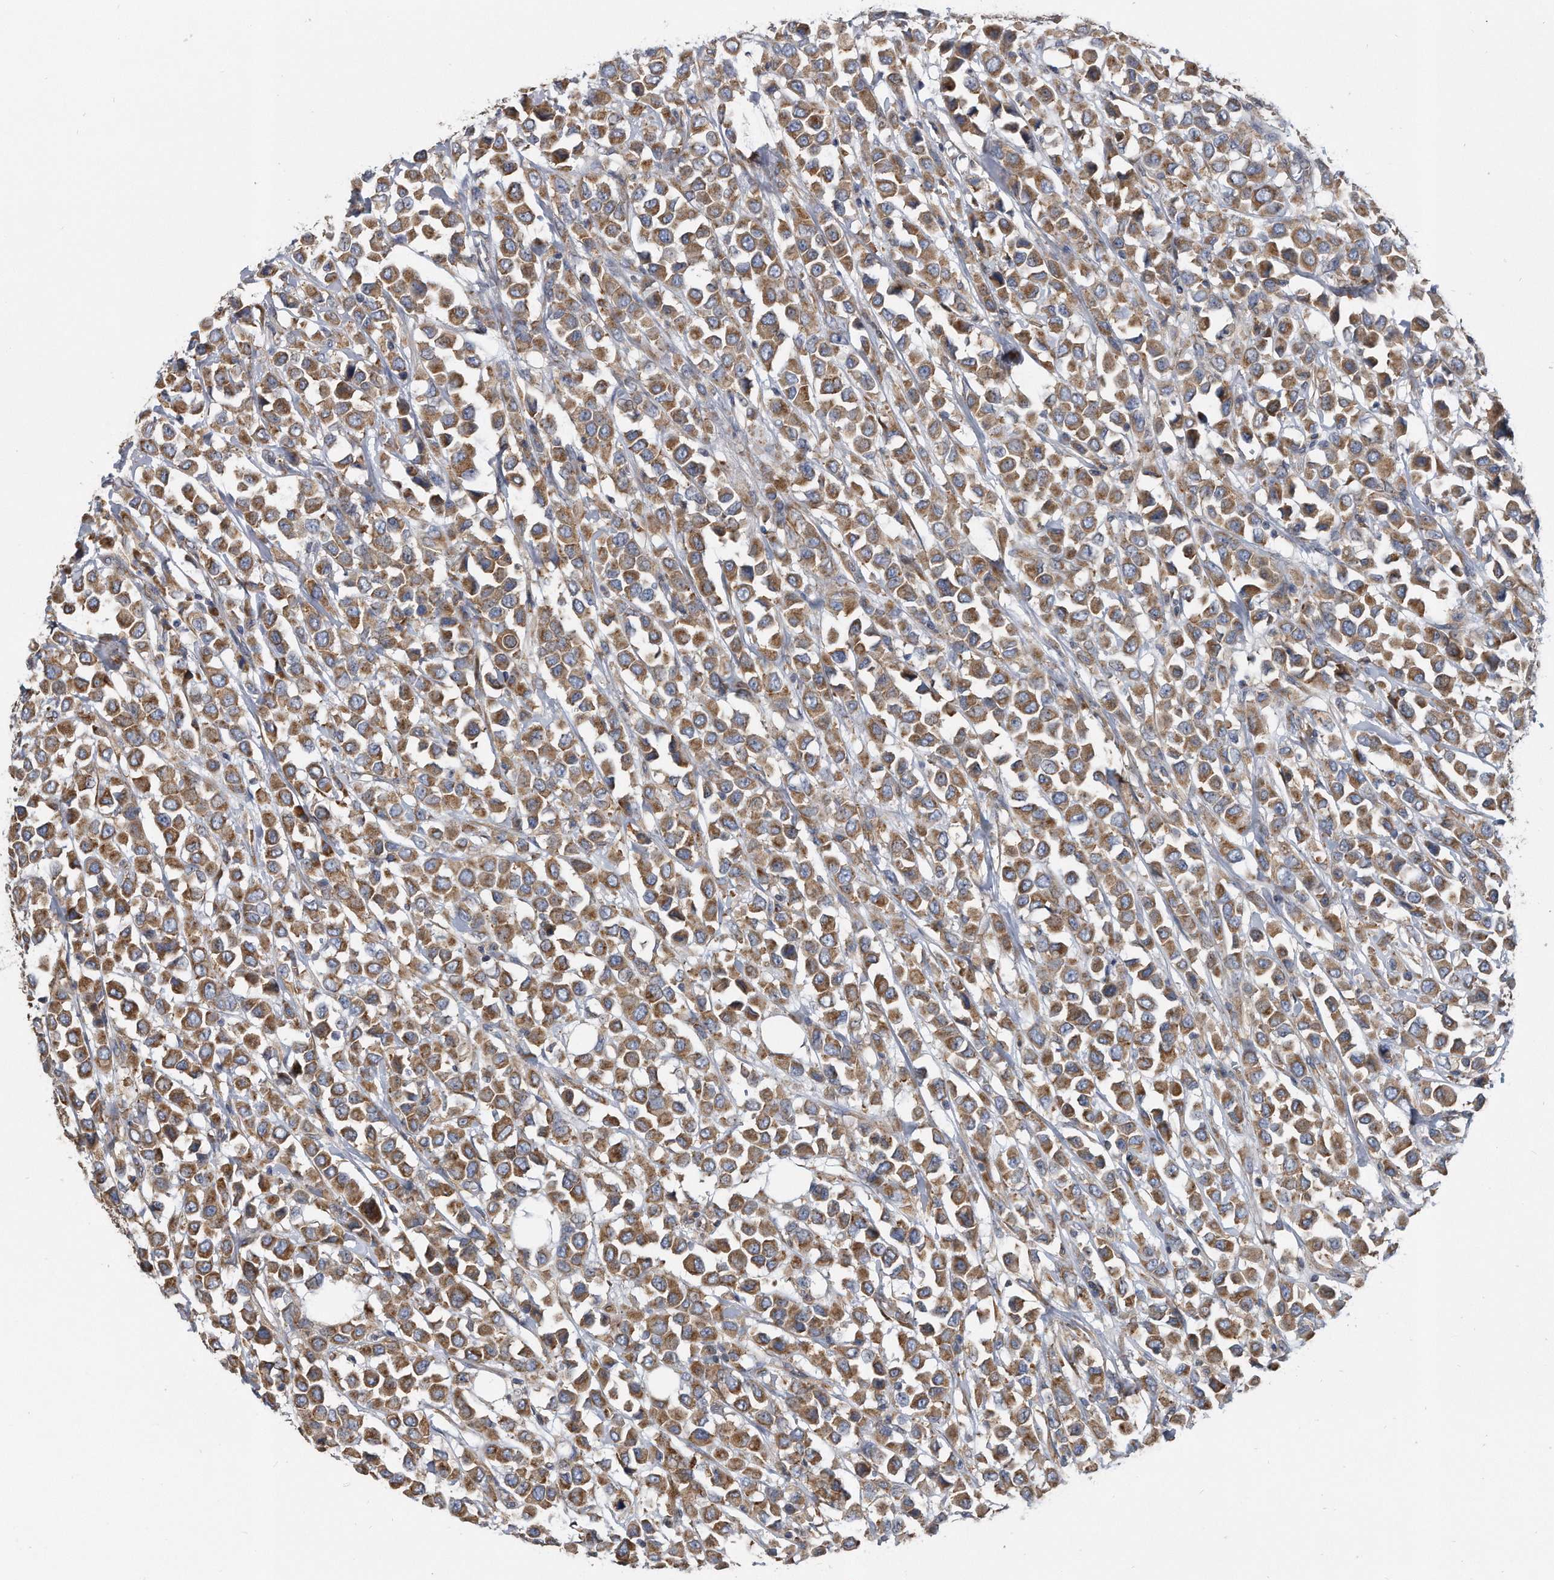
{"staining": {"intensity": "moderate", "quantity": ">75%", "location": "cytoplasmic/membranous"}, "tissue": "breast cancer", "cell_type": "Tumor cells", "image_type": "cancer", "snomed": [{"axis": "morphology", "description": "Duct carcinoma"}, {"axis": "topography", "description": "Breast"}], "caption": "Protein positivity by IHC demonstrates moderate cytoplasmic/membranous positivity in approximately >75% of tumor cells in invasive ductal carcinoma (breast).", "gene": "CCDC47", "patient": {"sex": "female", "age": 61}}